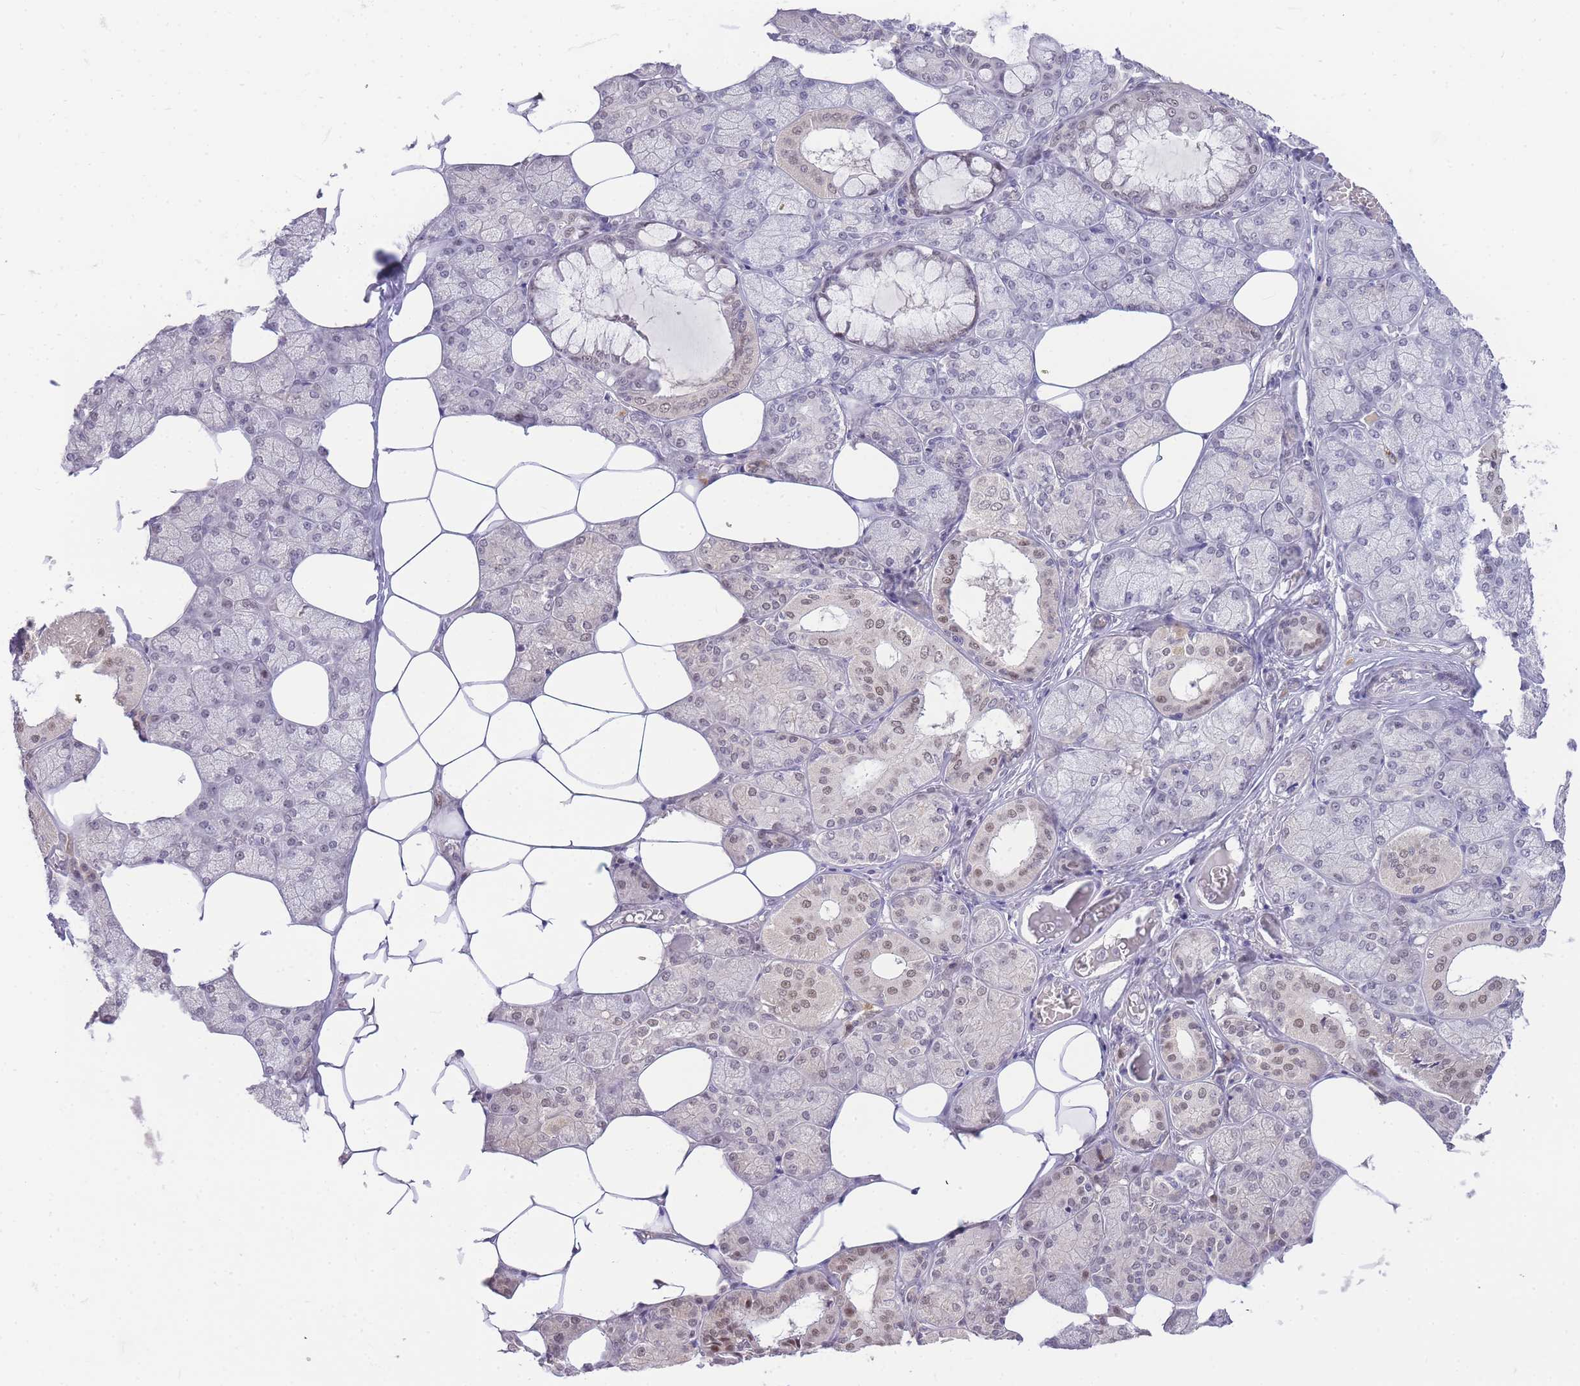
{"staining": {"intensity": "moderate", "quantity": "<25%", "location": "nuclear"}, "tissue": "salivary gland", "cell_type": "Glandular cells", "image_type": "normal", "snomed": [{"axis": "morphology", "description": "Normal tissue, NOS"}, {"axis": "topography", "description": "Salivary gland"}], "caption": "An IHC micrograph of unremarkable tissue is shown. Protein staining in brown highlights moderate nuclear positivity in salivary gland within glandular cells. Immunohistochemistry (ihc) stains the protein in brown and the nuclei are stained blue.", "gene": "PUS10", "patient": {"sex": "male", "age": 62}}